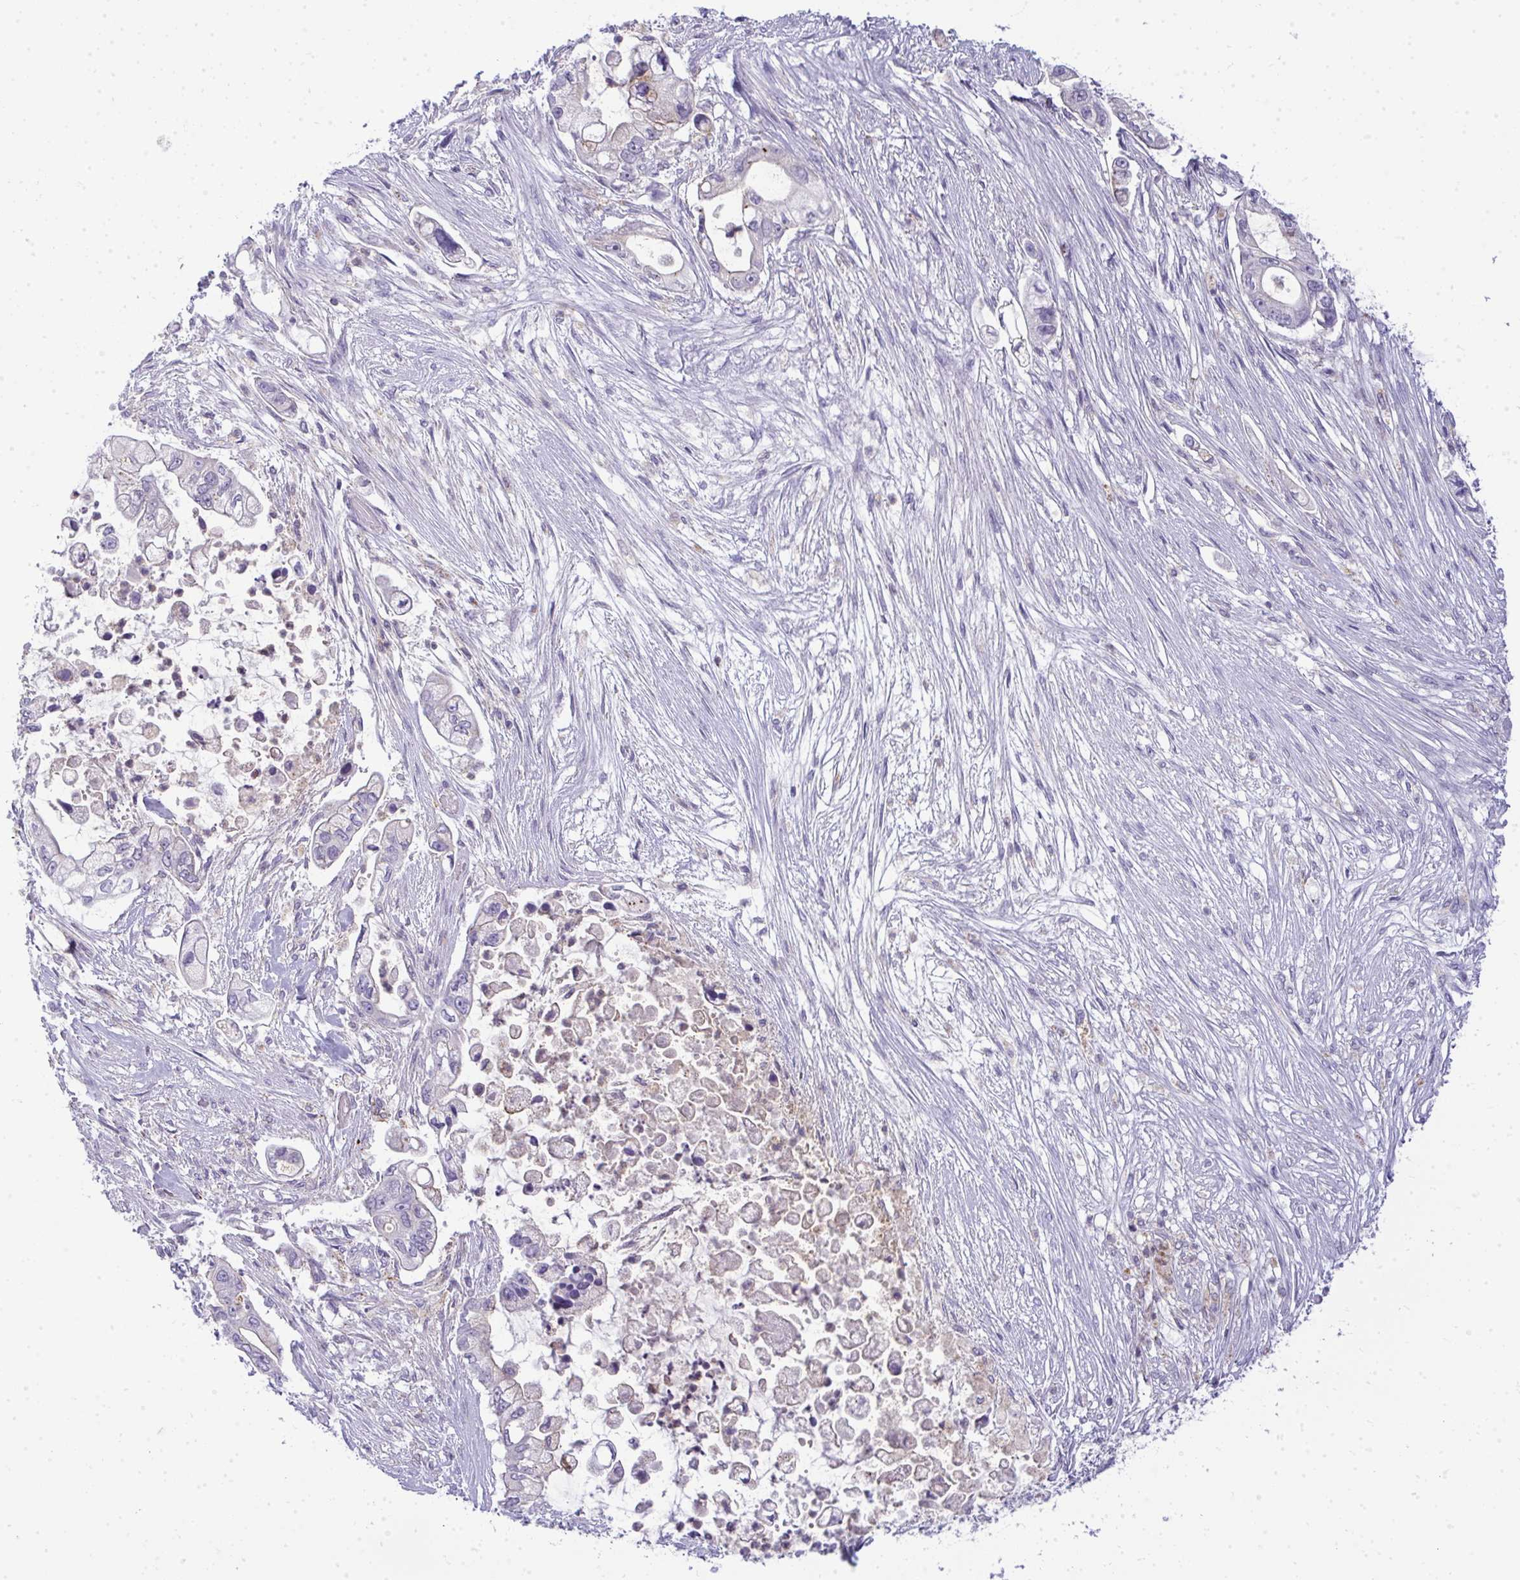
{"staining": {"intensity": "negative", "quantity": "none", "location": "none"}, "tissue": "pancreatic cancer", "cell_type": "Tumor cells", "image_type": "cancer", "snomed": [{"axis": "morphology", "description": "Adenocarcinoma, NOS"}, {"axis": "topography", "description": "Pancreas"}], "caption": "Tumor cells show no significant protein staining in pancreatic cancer (adenocarcinoma).", "gene": "VPS4B", "patient": {"sex": "female", "age": 69}}